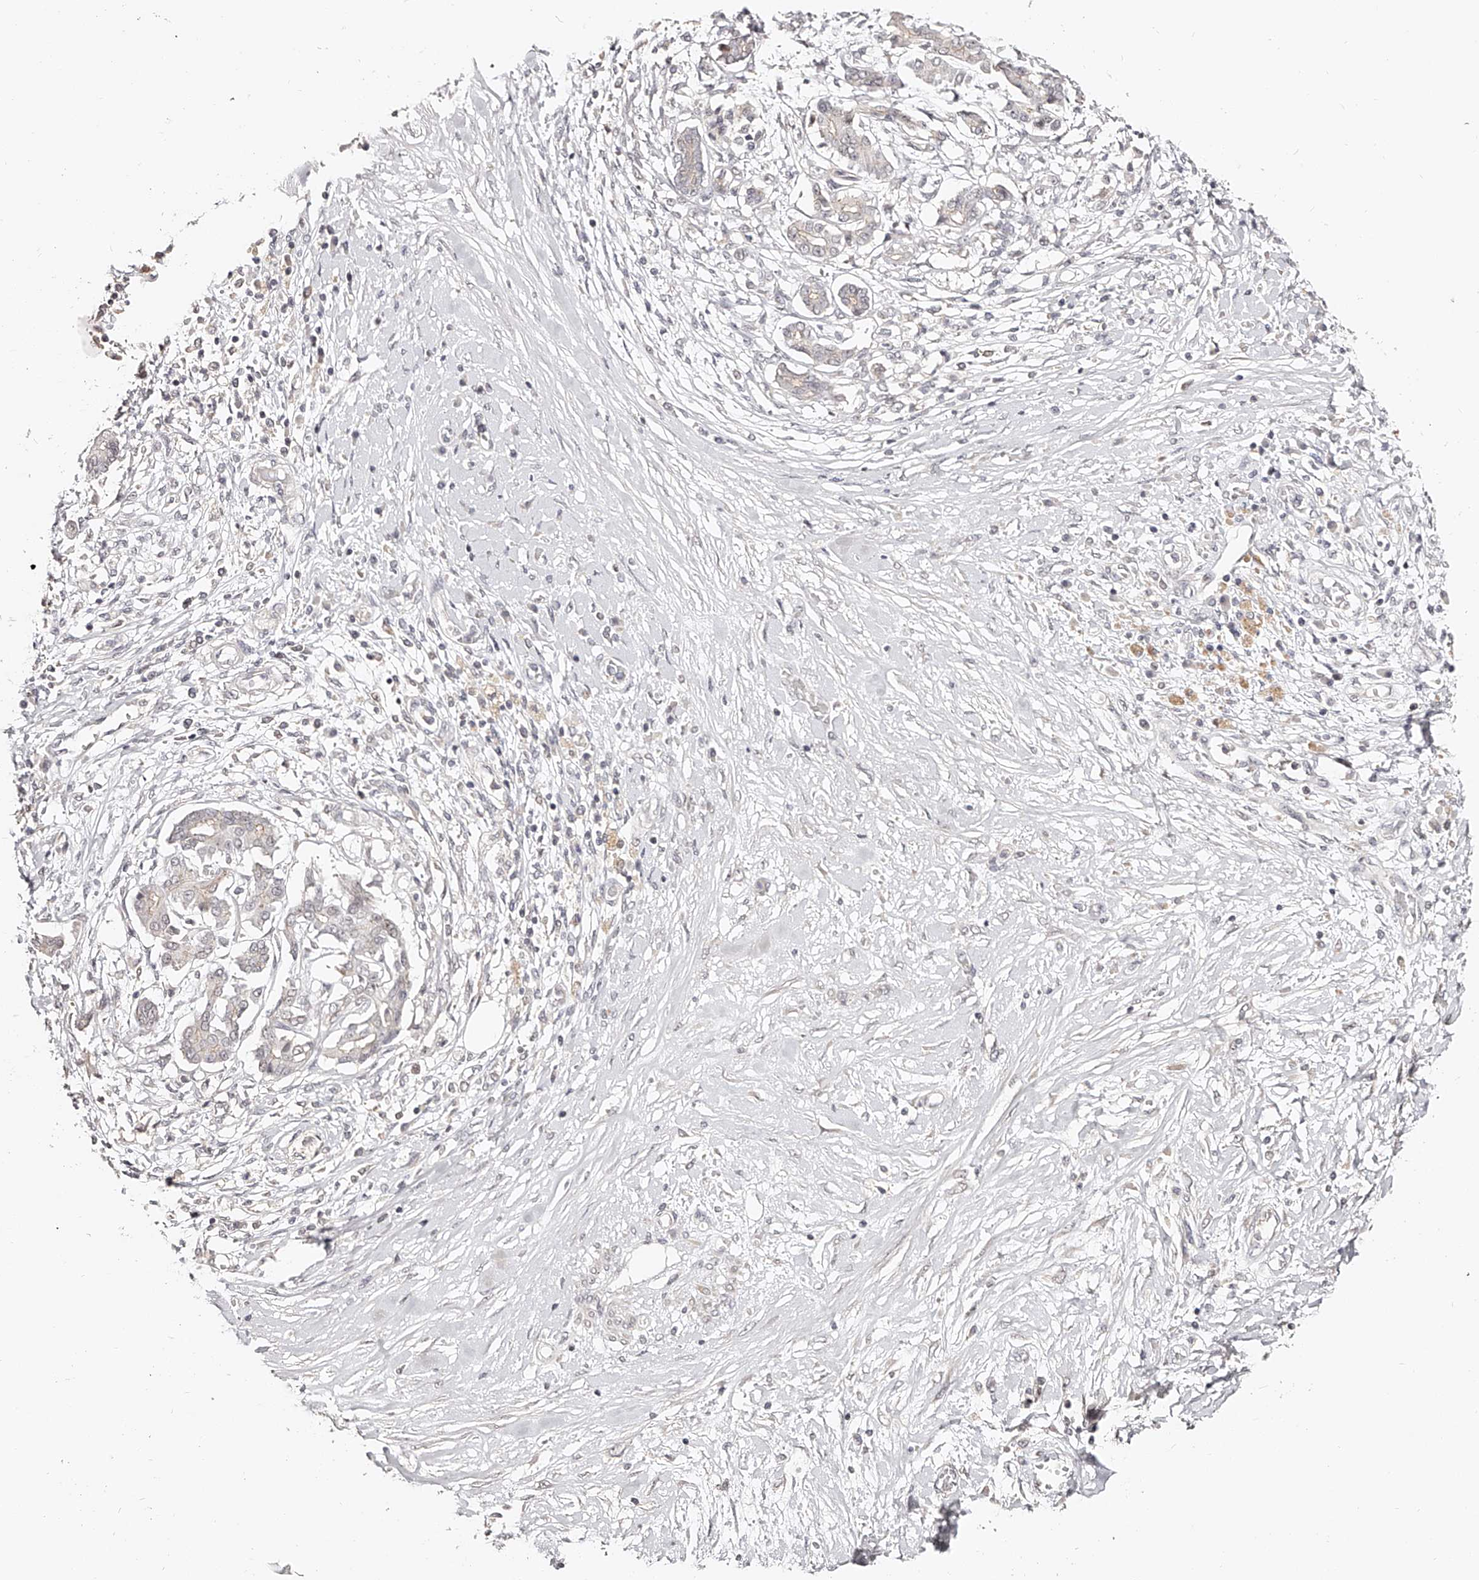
{"staining": {"intensity": "weak", "quantity": "<25%", "location": "cytoplasmic/membranous"}, "tissue": "pancreatic cancer", "cell_type": "Tumor cells", "image_type": "cancer", "snomed": [{"axis": "morphology", "description": "Inflammation, NOS"}, {"axis": "morphology", "description": "Adenocarcinoma, NOS"}, {"axis": "topography", "description": "Pancreas"}], "caption": "High magnification brightfield microscopy of pancreatic cancer (adenocarcinoma) stained with DAB (brown) and counterstained with hematoxylin (blue): tumor cells show no significant staining.", "gene": "ZNF789", "patient": {"sex": "female", "age": 56}}